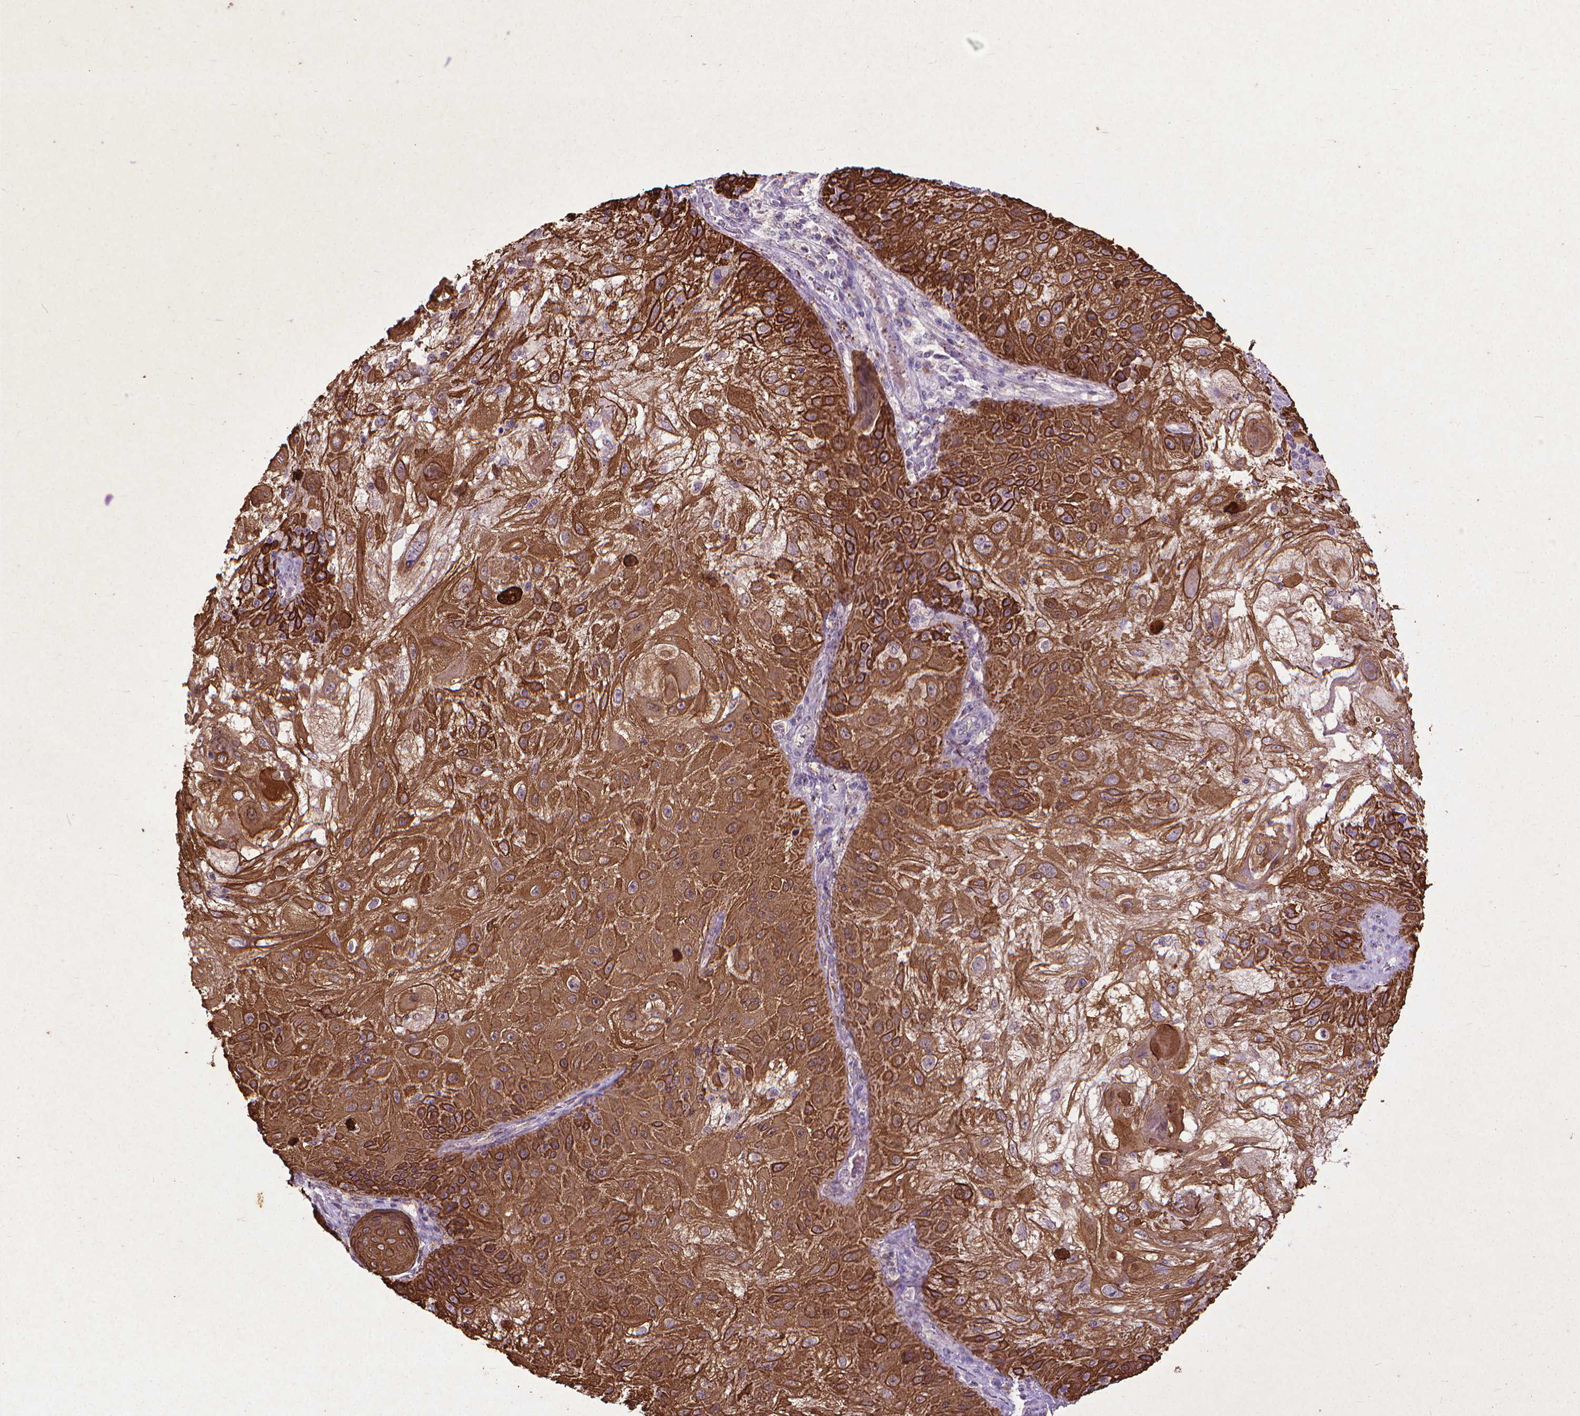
{"staining": {"intensity": "strong", "quantity": ">75%", "location": "cytoplasmic/membranous"}, "tissue": "skin cancer", "cell_type": "Tumor cells", "image_type": "cancer", "snomed": [{"axis": "morphology", "description": "Normal tissue, NOS"}, {"axis": "morphology", "description": "Squamous cell carcinoma, NOS"}, {"axis": "topography", "description": "Skin"}], "caption": "Protein staining by immunohistochemistry (IHC) exhibits strong cytoplasmic/membranous positivity in about >75% of tumor cells in skin cancer. The staining was performed using DAB (3,3'-diaminobenzidine), with brown indicating positive protein expression. Nuclei are stained blue with hematoxylin.", "gene": "KRT5", "patient": {"sex": "female", "age": 83}}